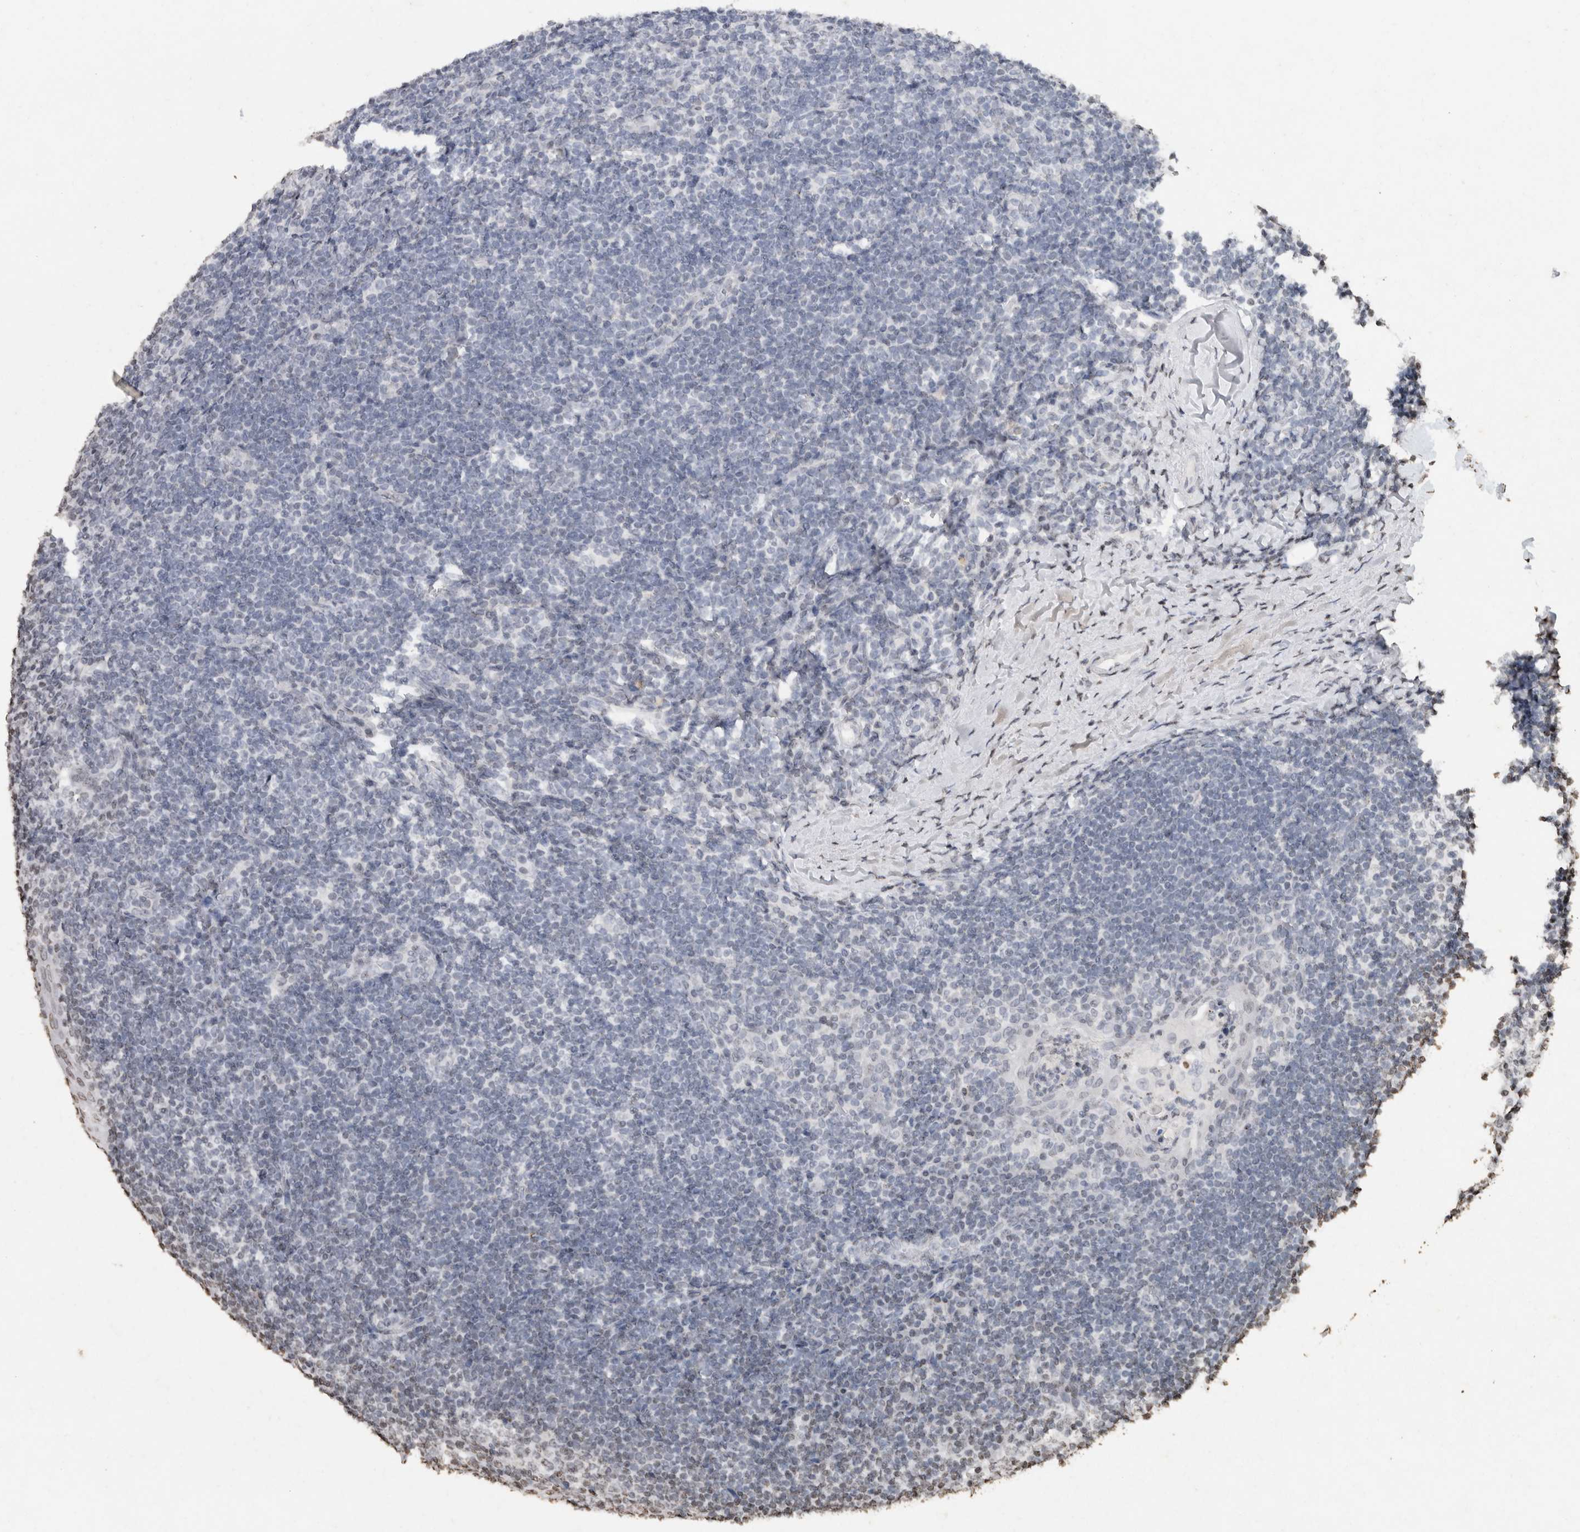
{"staining": {"intensity": "negative", "quantity": "none", "location": "none"}, "tissue": "tonsil", "cell_type": "Germinal center cells", "image_type": "normal", "snomed": [{"axis": "morphology", "description": "Normal tissue, NOS"}, {"axis": "topography", "description": "Tonsil"}], "caption": "Protein analysis of benign tonsil displays no significant expression in germinal center cells.", "gene": "CNTN1", "patient": {"sex": "male", "age": 37}}